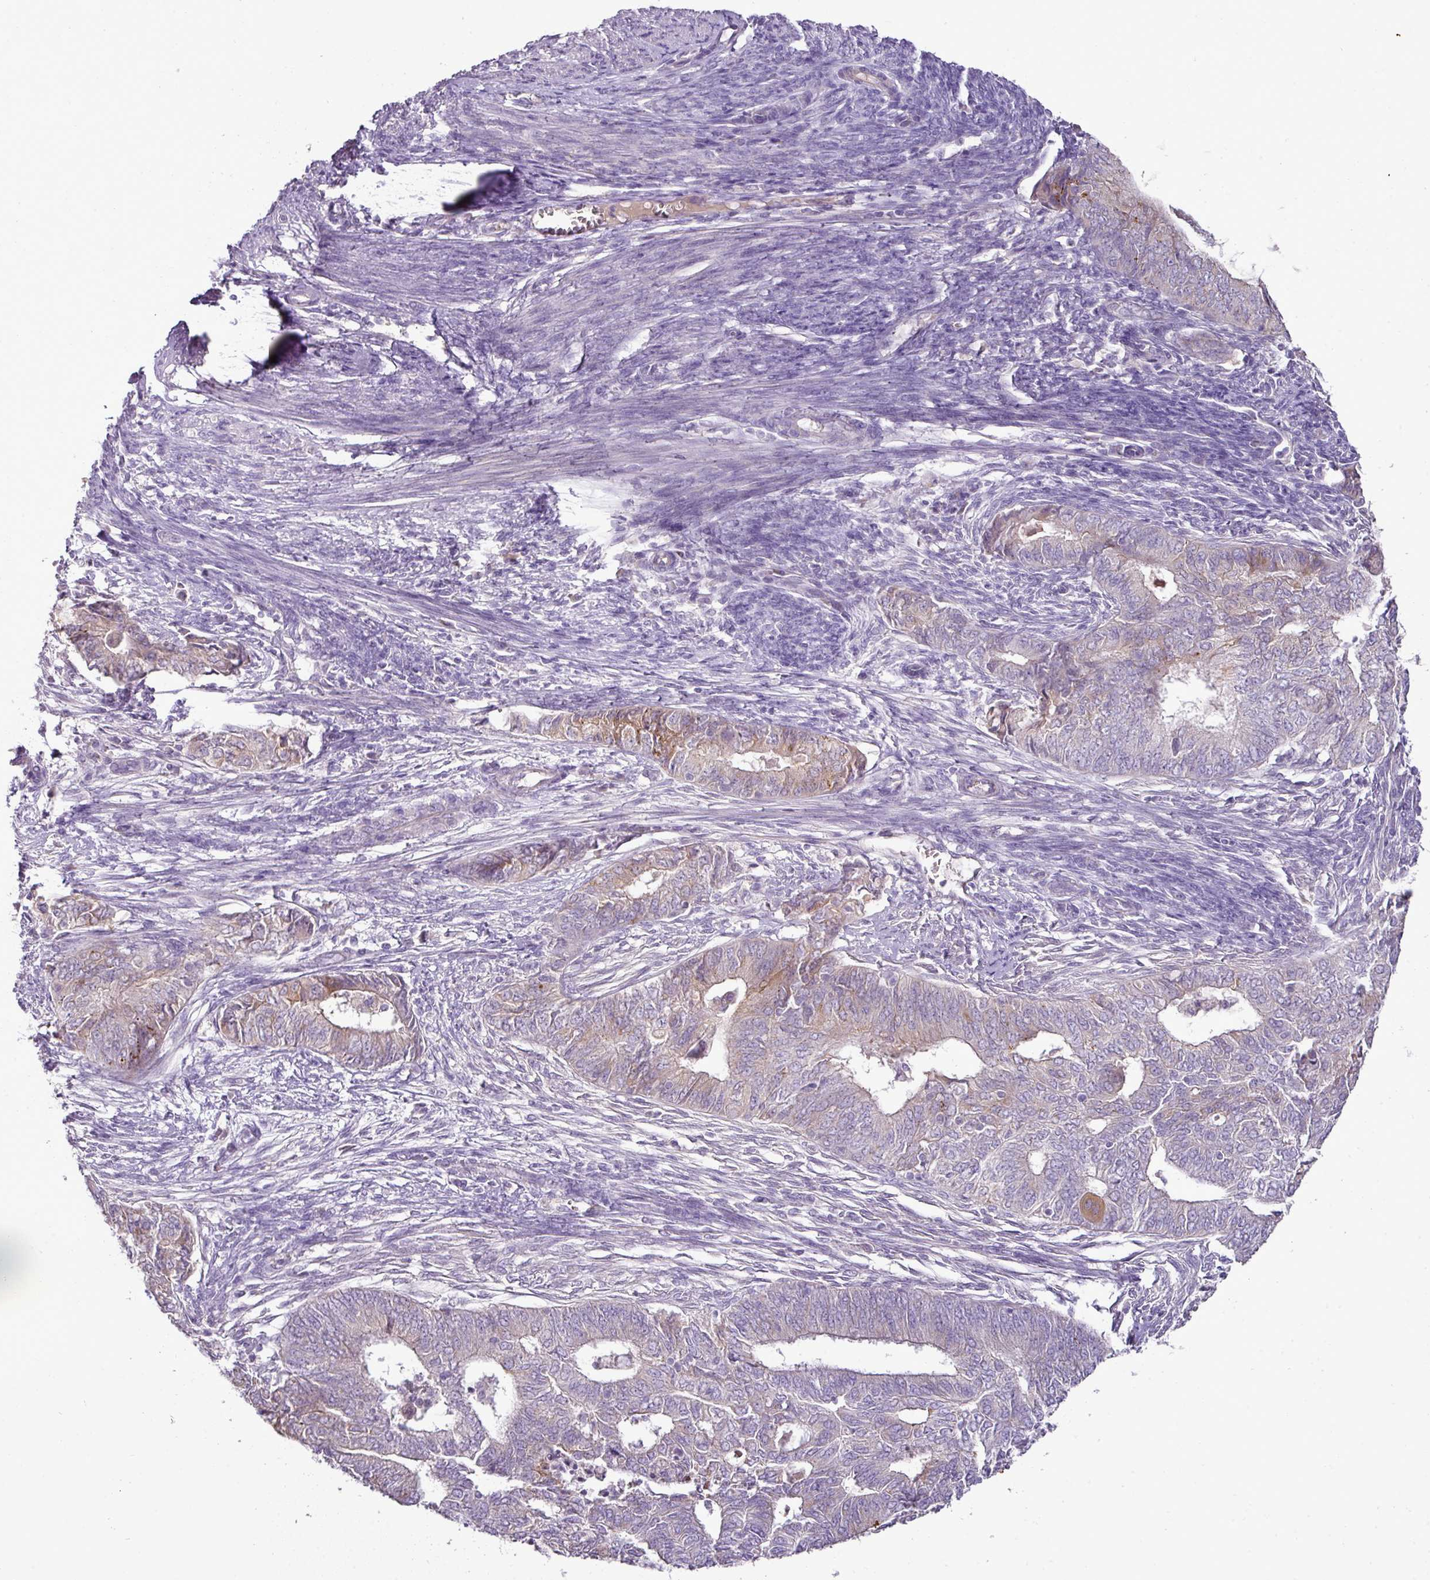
{"staining": {"intensity": "moderate", "quantity": "<25%", "location": "cytoplasmic/membranous"}, "tissue": "endometrial cancer", "cell_type": "Tumor cells", "image_type": "cancer", "snomed": [{"axis": "morphology", "description": "Adenocarcinoma, NOS"}, {"axis": "topography", "description": "Endometrium"}], "caption": "The immunohistochemical stain highlights moderate cytoplasmic/membranous expression in tumor cells of endometrial cancer tissue.", "gene": "BRINP2", "patient": {"sex": "female", "age": 62}}